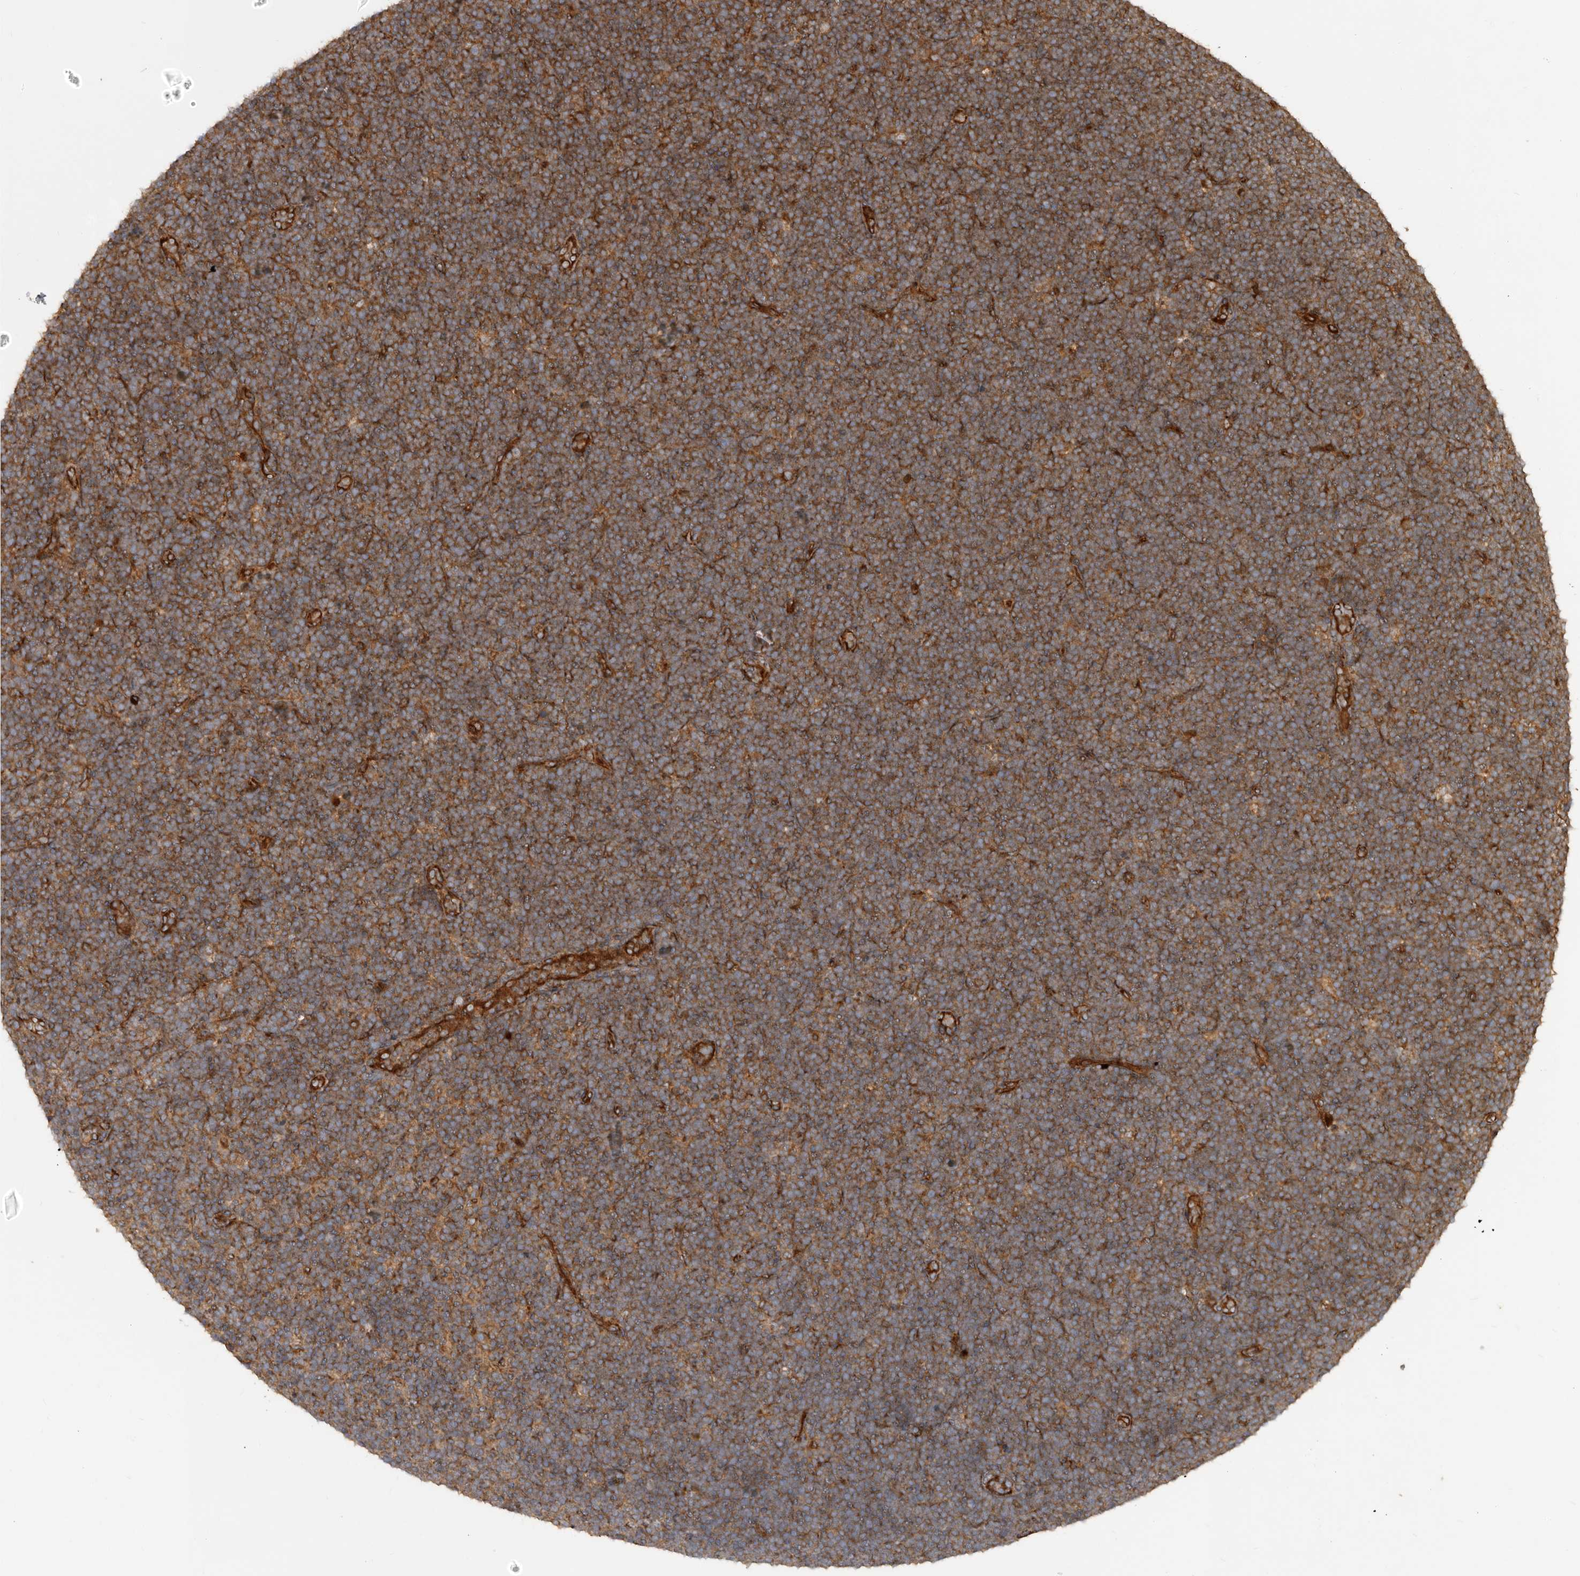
{"staining": {"intensity": "moderate", "quantity": ">75%", "location": "cytoplasmic/membranous"}, "tissue": "lymphoma", "cell_type": "Tumor cells", "image_type": "cancer", "snomed": [{"axis": "morphology", "description": "Malignant lymphoma, non-Hodgkin's type, High grade"}, {"axis": "topography", "description": "Lymph node"}], "caption": "Malignant lymphoma, non-Hodgkin's type (high-grade) was stained to show a protein in brown. There is medium levels of moderate cytoplasmic/membranous expression in about >75% of tumor cells. The staining was performed using DAB to visualize the protein expression in brown, while the nuclei were stained in blue with hematoxylin (Magnification: 20x).", "gene": "STK36", "patient": {"sex": "male", "age": 13}}